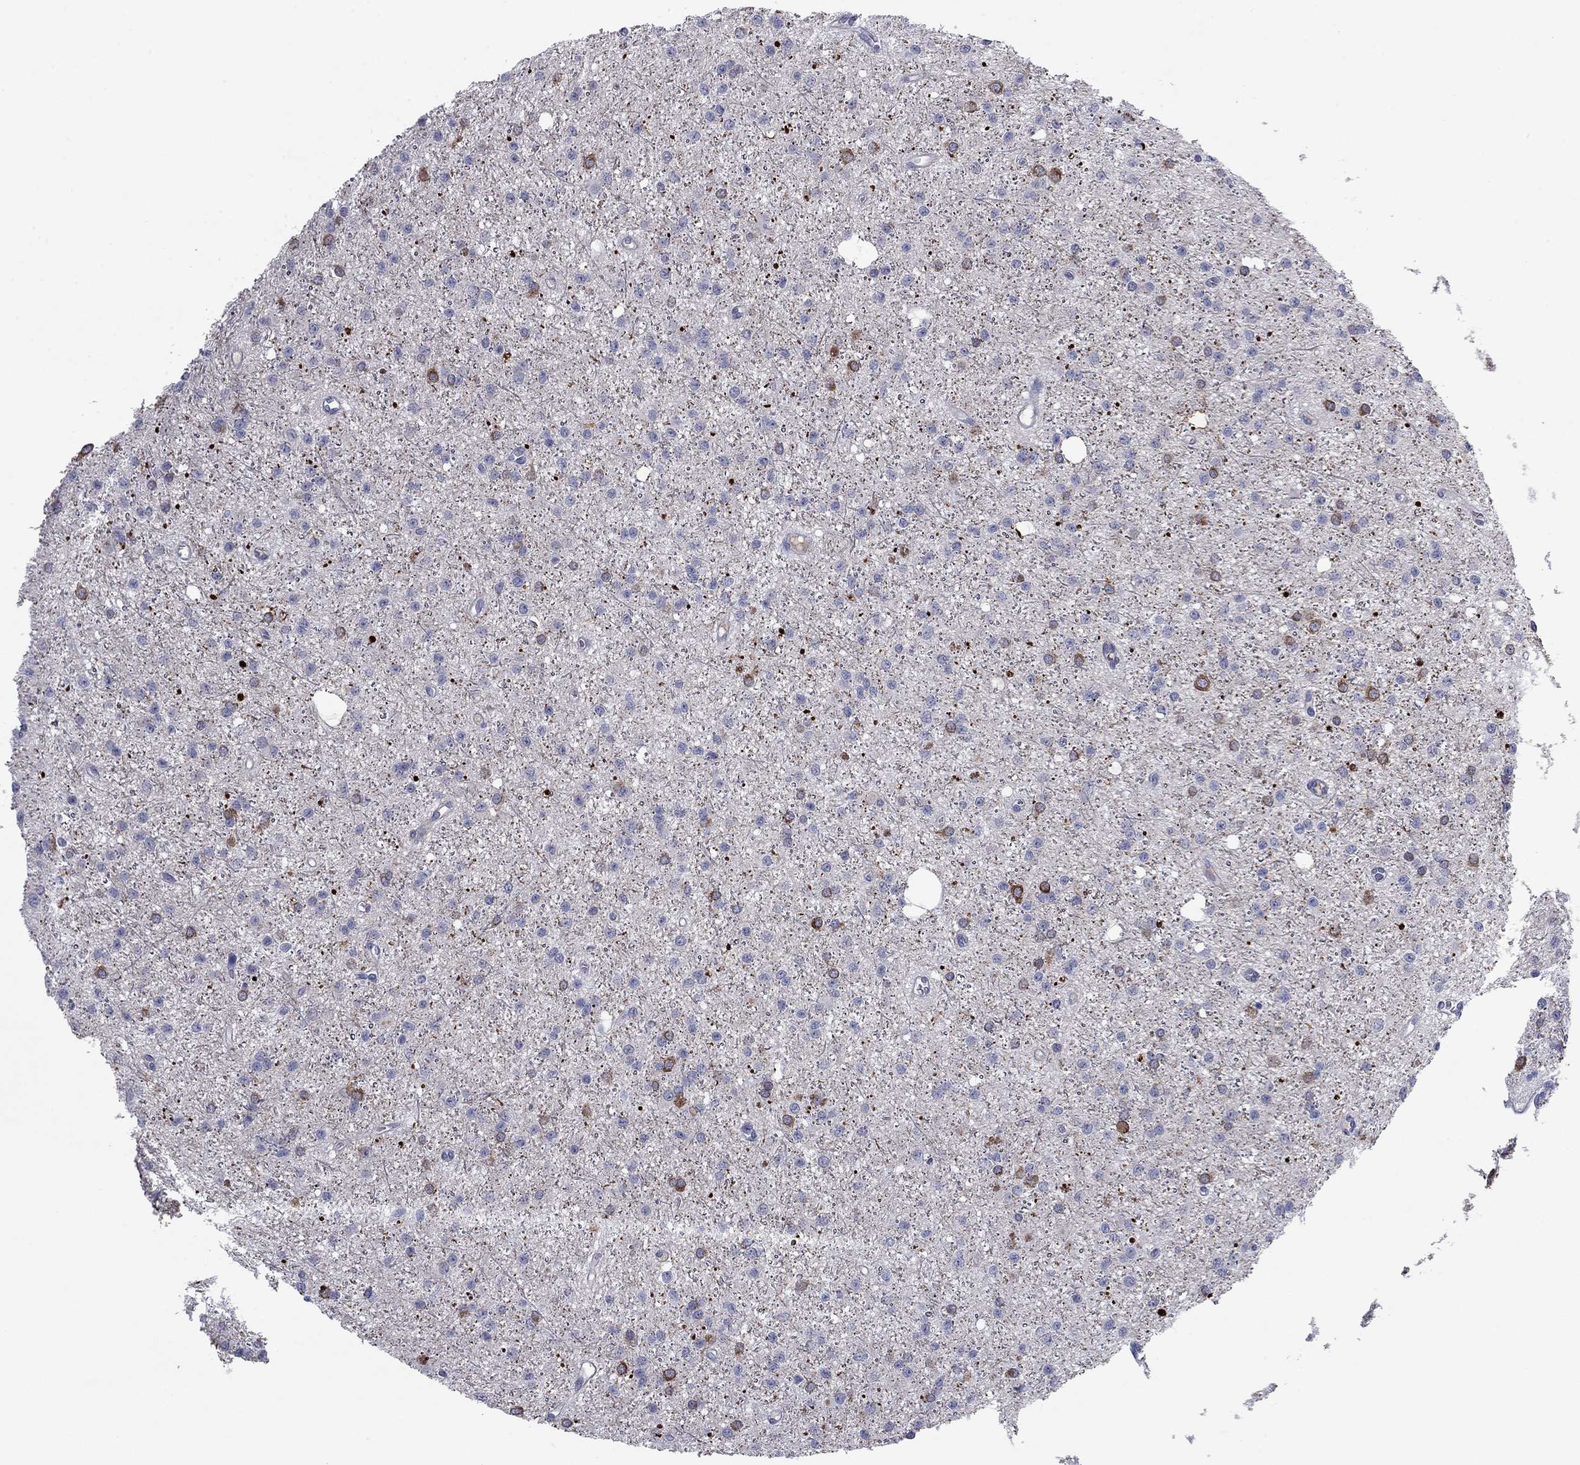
{"staining": {"intensity": "negative", "quantity": "none", "location": "none"}, "tissue": "glioma", "cell_type": "Tumor cells", "image_type": "cancer", "snomed": [{"axis": "morphology", "description": "Glioma, malignant, Low grade"}, {"axis": "topography", "description": "Brain"}], "caption": "Tumor cells are negative for protein expression in human malignant low-grade glioma.", "gene": "CNTNAP4", "patient": {"sex": "male", "age": 27}}